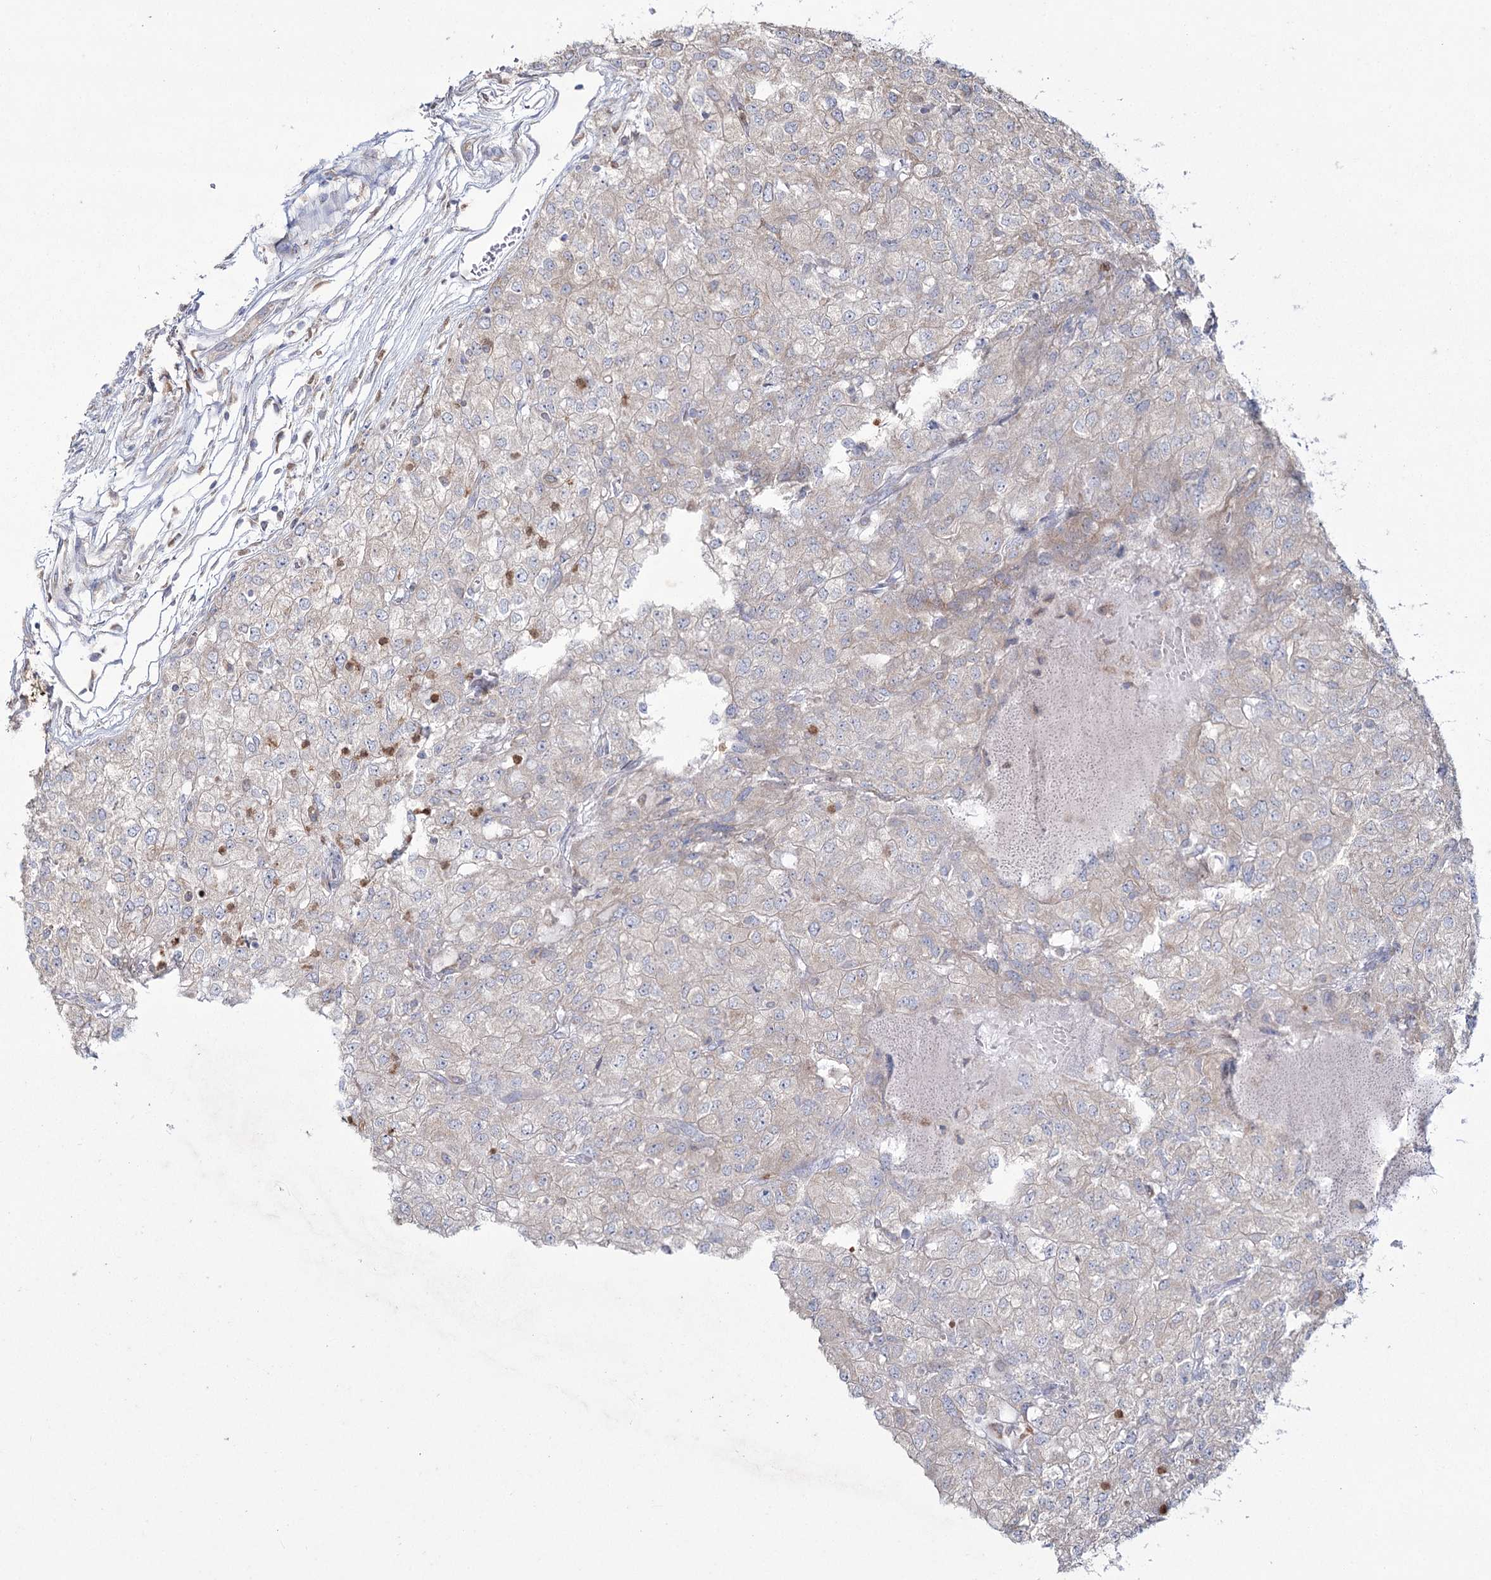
{"staining": {"intensity": "negative", "quantity": "none", "location": "none"}, "tissue": "renal cancer", "cell_type": "Tumor cells", "image_type": "cancer", "snomed": [{"axis": "morphology", "description": "Adenocarcinoma, NOS"}, {"axis": "topography", "description": "Kidney"}], "caption": "Immunohistochemistry micrograph of renal cancer stained for a protein (brown), which exhibits no expression in tumor cells. Brightfield microscopy of immunohistochemistry (IHC) stained with DAB (brown) and hematoxylin (blue), captured at high magnification.", "gene": "NIPAL4", "patient": {"sex": "female", "age": 54}}